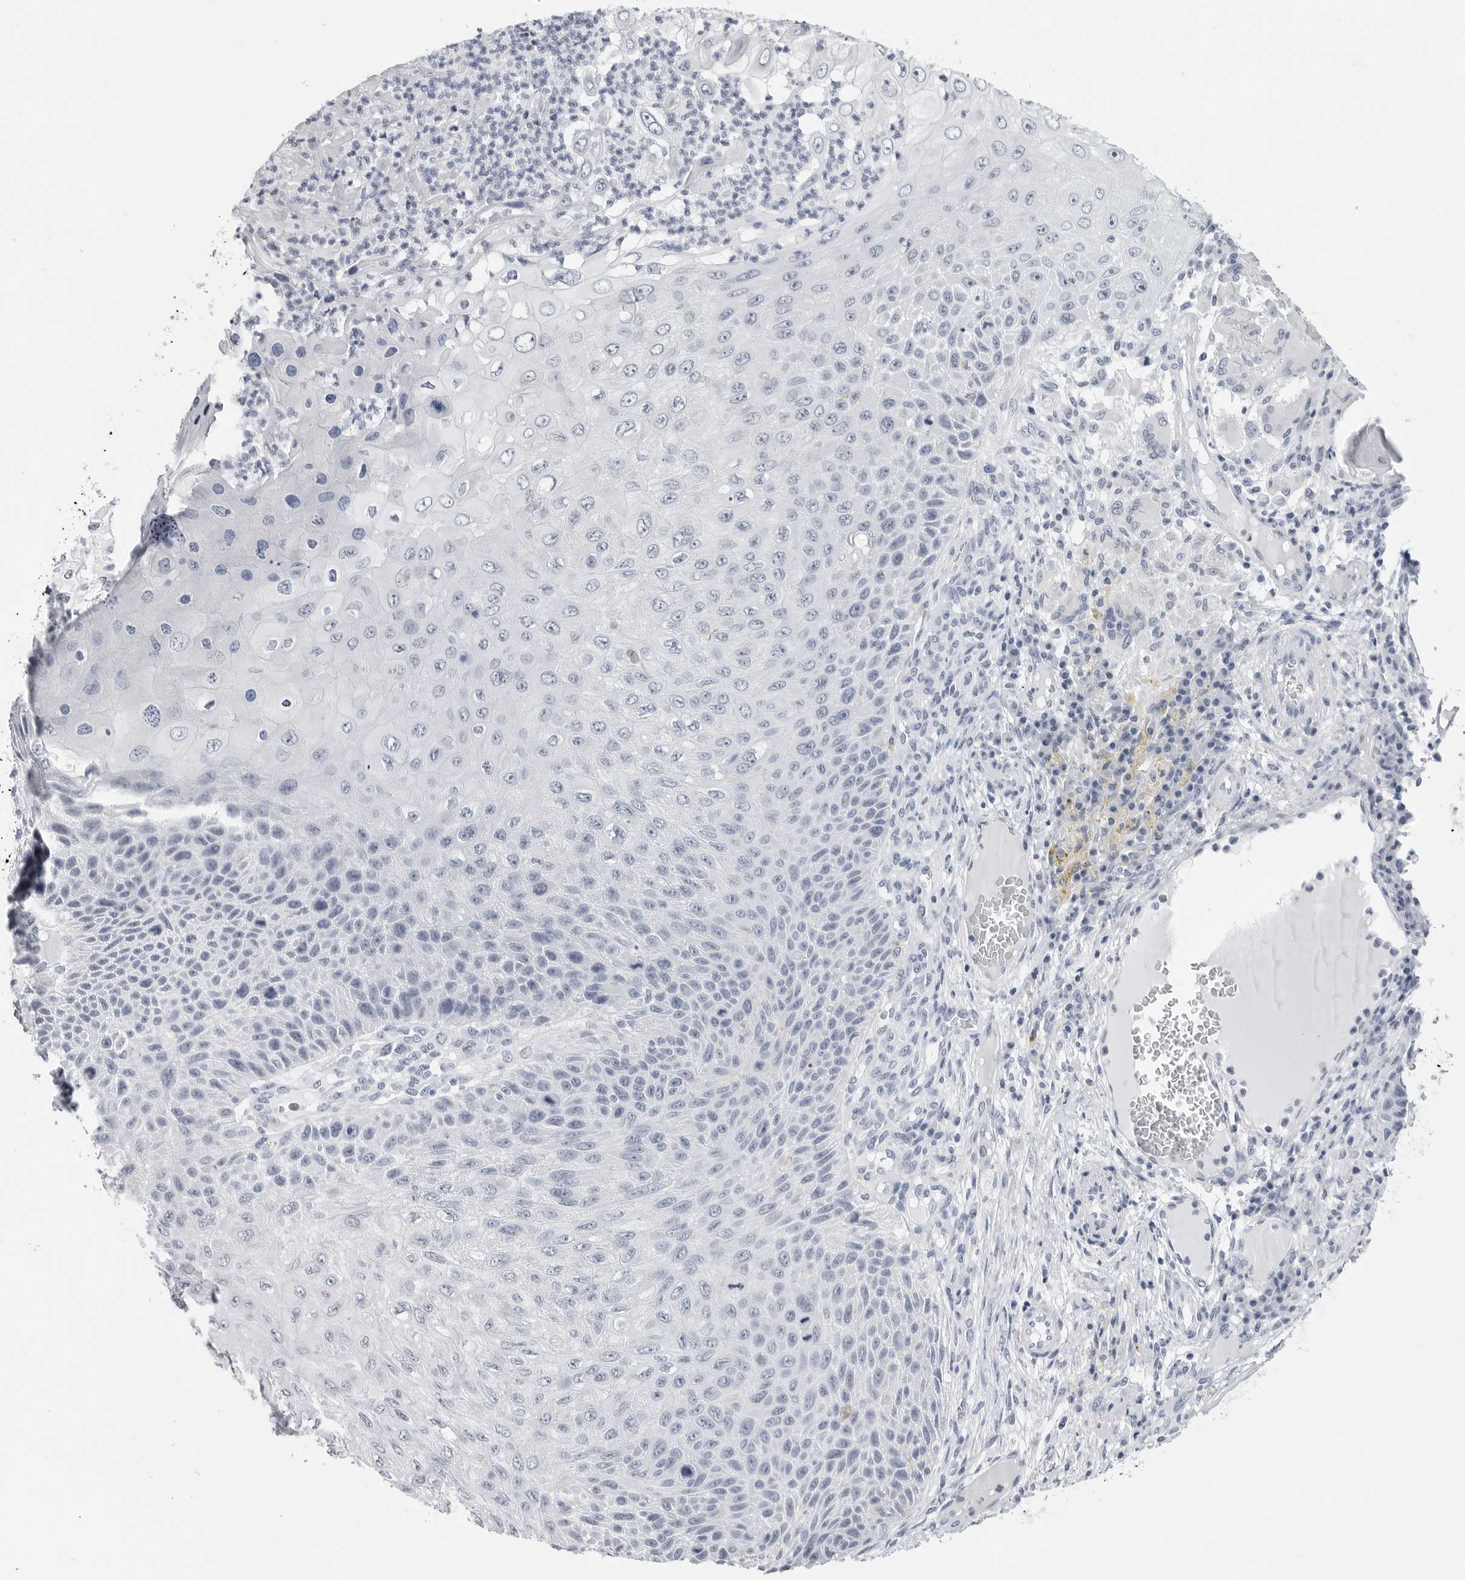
{"staining": {"intensity": "negative", "quantity": "none", "location": "none"}, "tissue": "skin cancer", "cell_type": "Tumor cells", "image_type": "cancer", "snomed": [{"axis": "morphology", "description": "Squamous cell carcinoma, NOS"}, {"axis": "topography", "description": "Skin"}], "caption": "DAB immunohistochemical staining of skin cancer displays no significant expression in tumor cells.", "gene": "PGA3", "patient": {"sex": "female", "age": 88}}